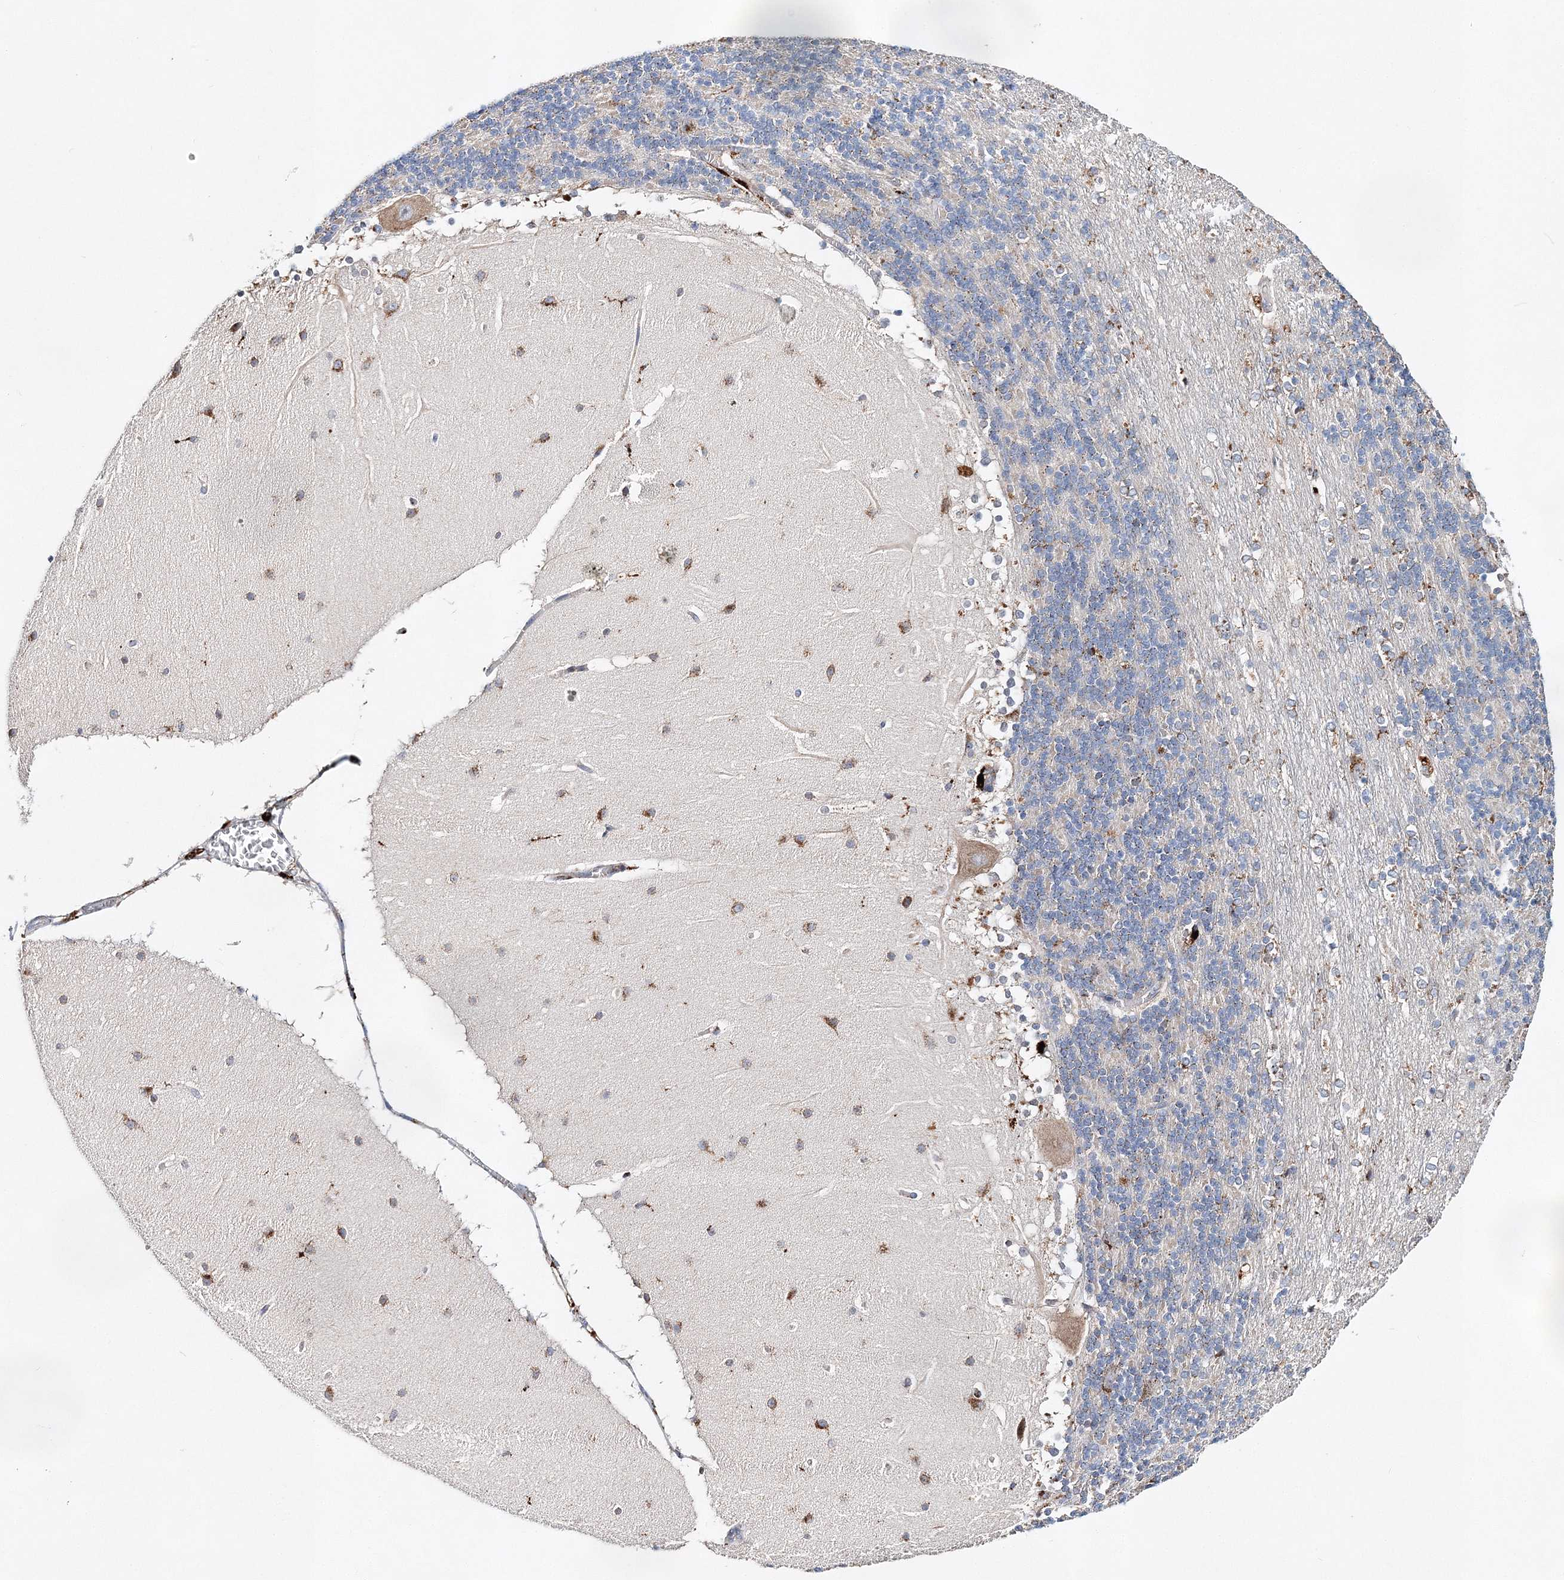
{"staining": {"intensity": "weak", "quantity": "<25%", "location": "cytoplasmic/membranous"}, "tissue": "cerebellum", "cell_type": "Cells in granular layer", "image_type": "normal", "snomed": [{"axis": "morphology", "description": "Normal tissue, NOS"}, {"axis": "topography", "description": "Cerebellum"}], "caption": "The image reveals no significant expression in cells in granular layer of cerebellum.", "gene": "C3orf38", "patient": {"sex": "female", "age": 19}}